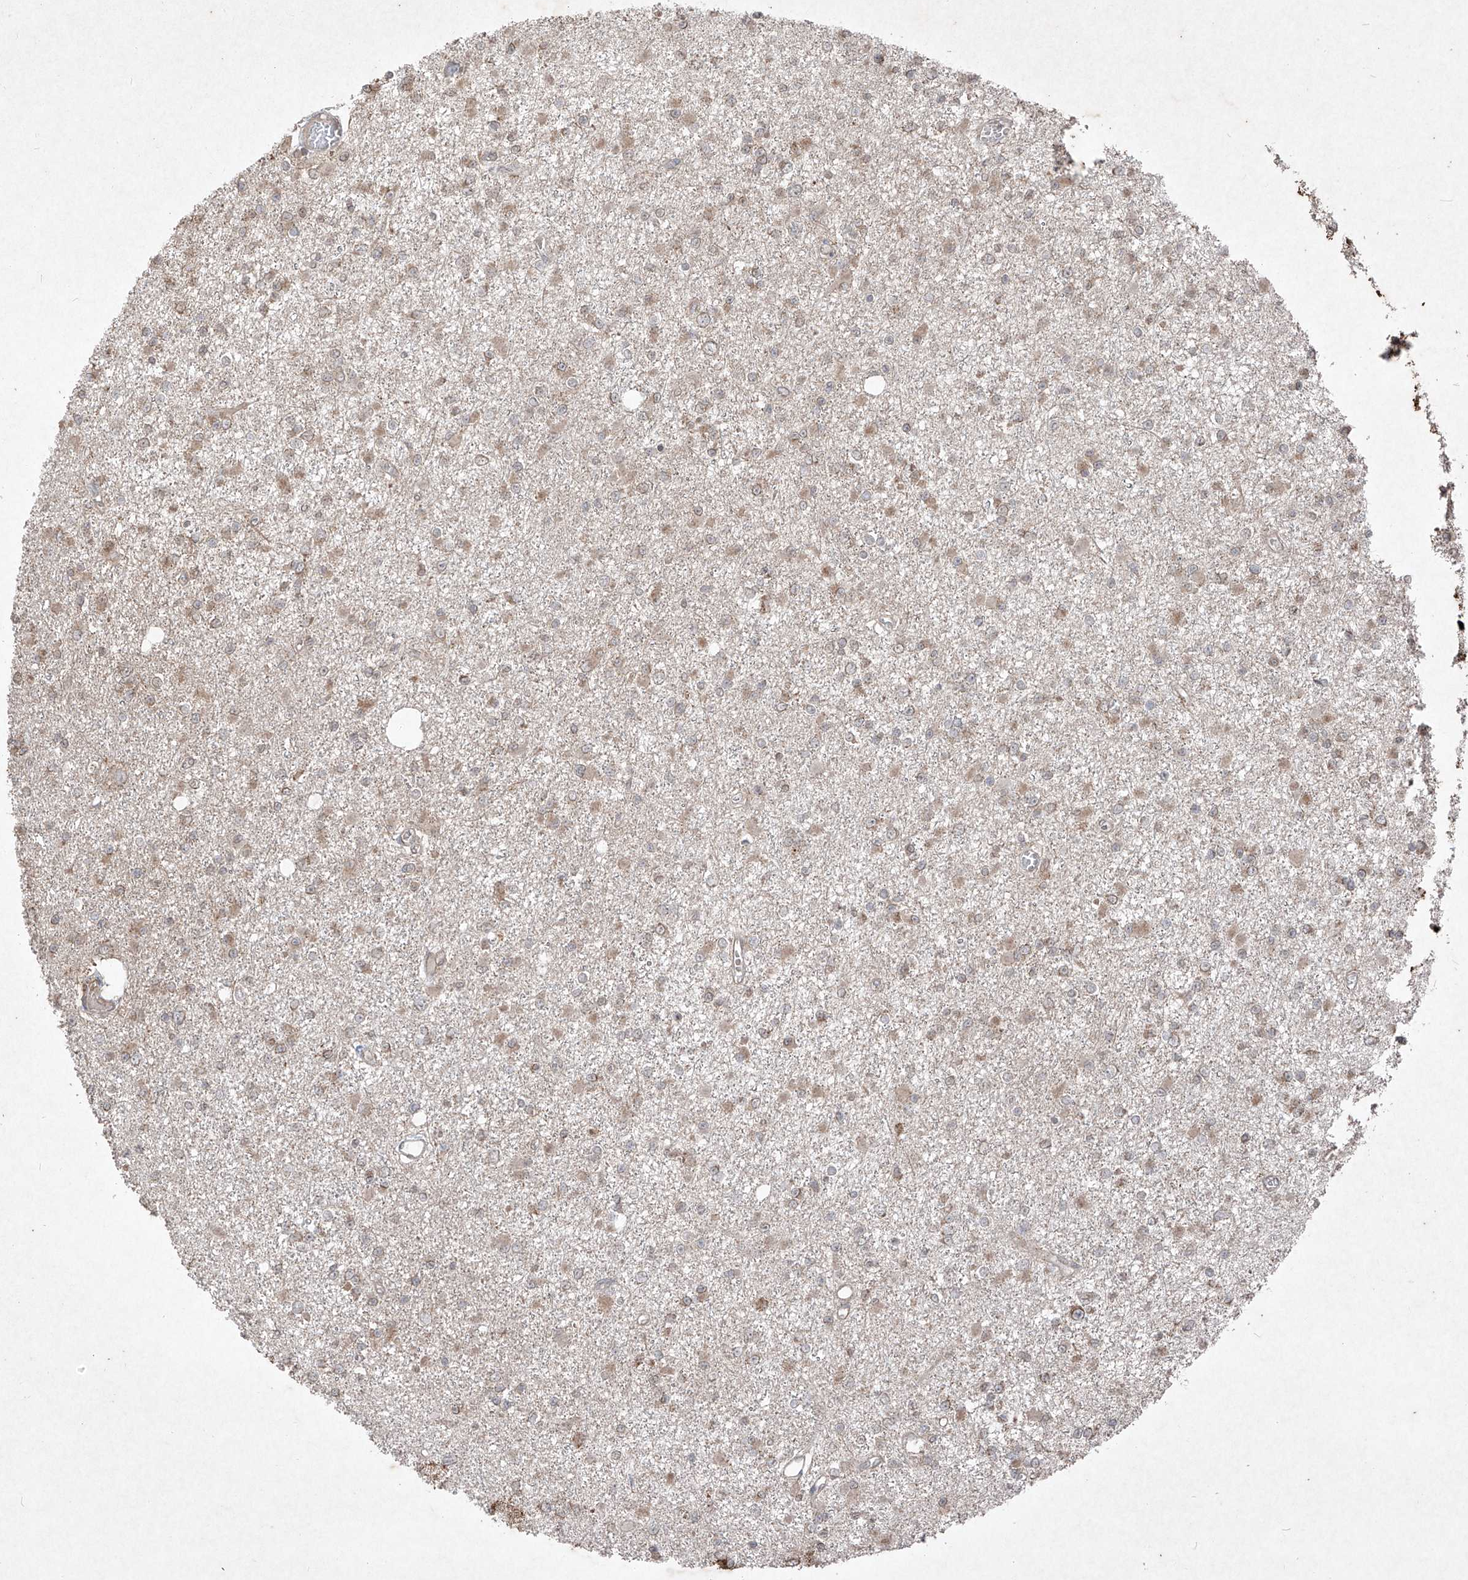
{"staining": {"intensity": "weak", "quantity": "25%-75%", "location": "cytoplasmic/membranous"}, "tissue": "glioma", "cell_type": "Tumor cells", "image_type": "cancer", "snomed": [{"axis": "morphology", "description": "Glioma, malignant, Low grade"}, {"axis": "topography", "description": "Brain"}], "caption": "Weak cytoplasmic/membranous protein staining is identified in approximately 25%-75% of tumor cells in malignant low-grade glioma.", "gene": "ABCD3", "patient": {"sex": "female", "age": 22}}